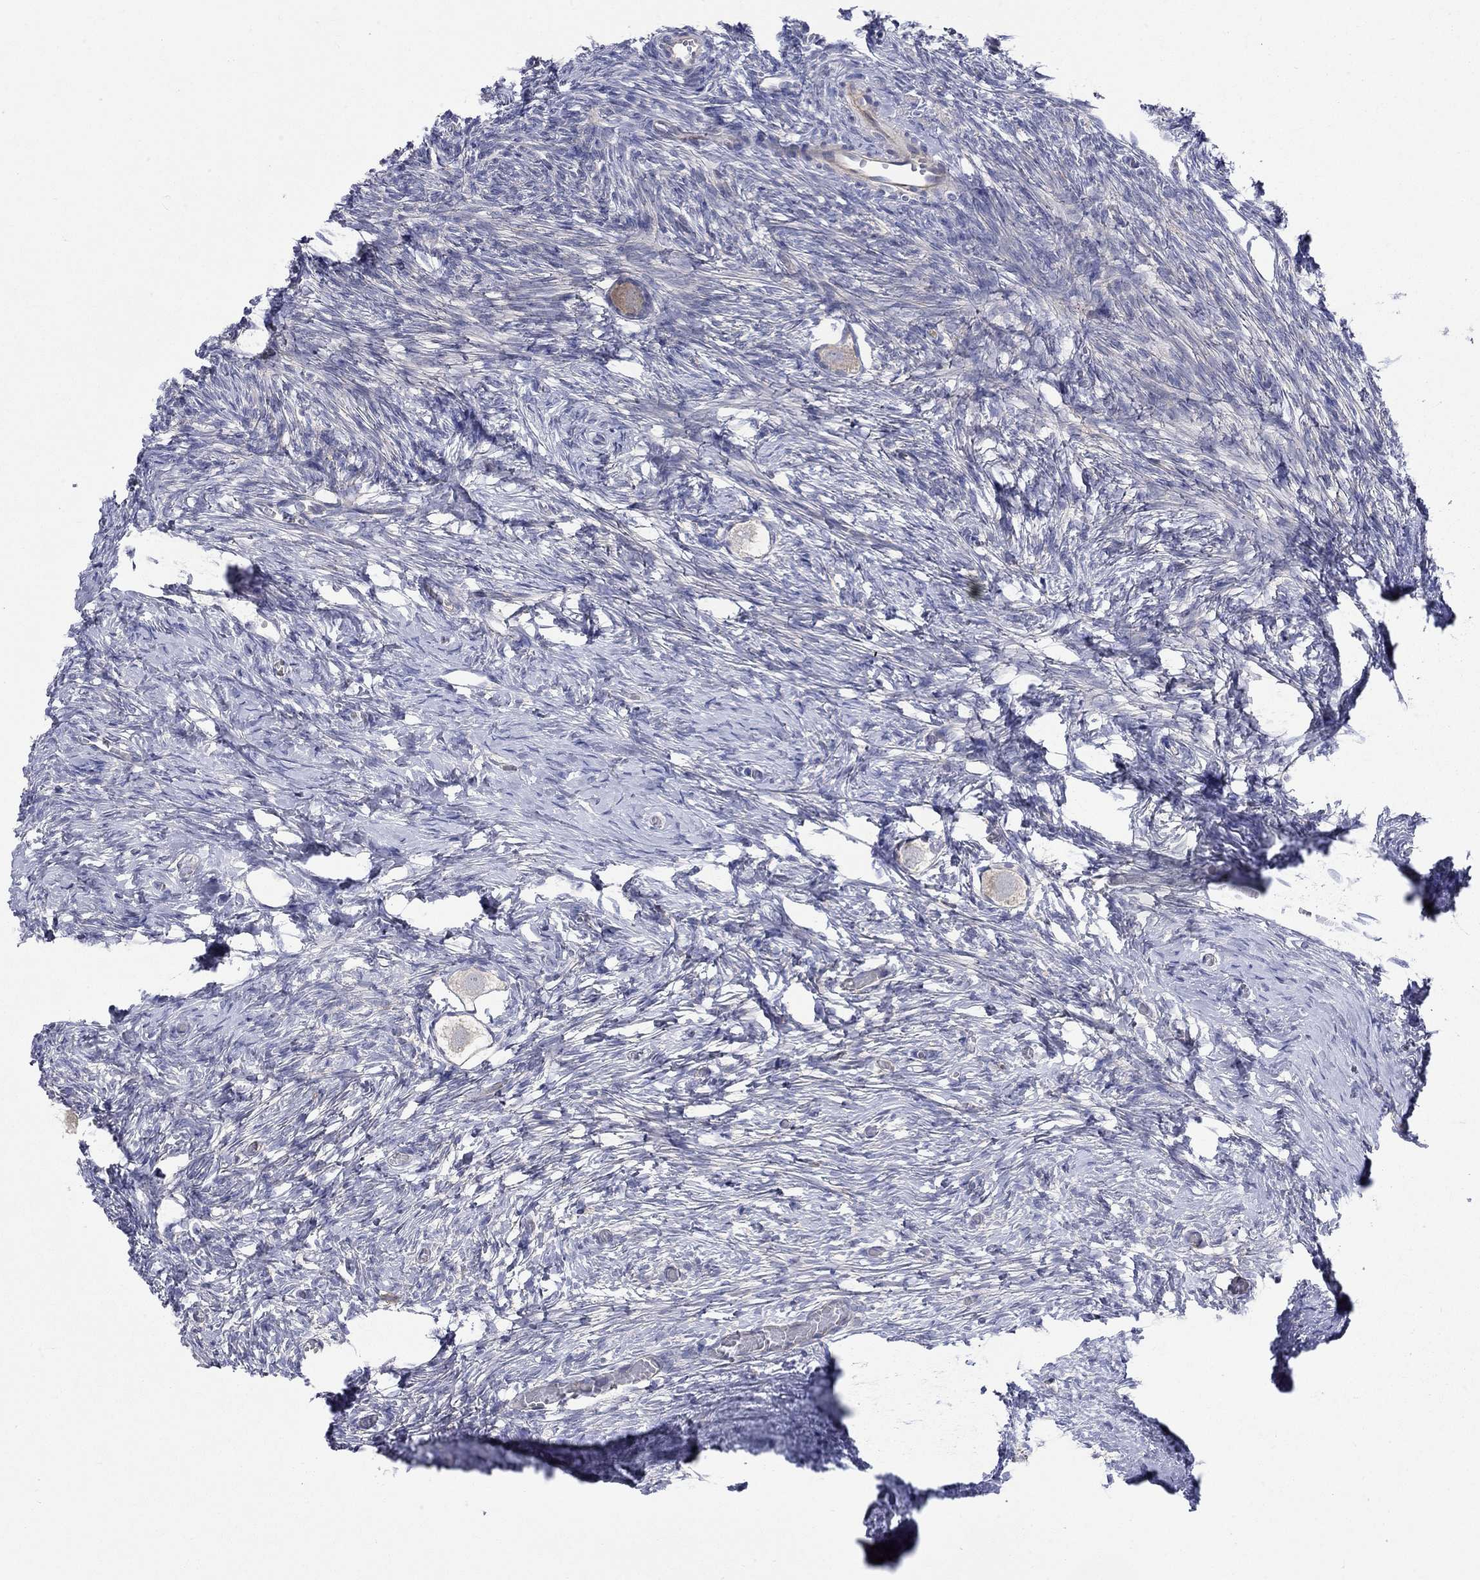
{"staining": {"intensity": "moderate", "quantity": "<25%", "location": "cytoplasmic/membranous"}, "tissue": "ovary", "cell_type": "Follicle cells", "image_type": "normal", "snomed": [{"axis": "morphology", "description": "Normal tissue, NOS"}, {"axis": "topography", "description": "Ovary"}], "caption": "Immunohistochemical staining of benign human ovary exhibits <25% levels of moderate cytoplasmic/membranous protein positivity in approximately <25% of follicle cells.", "gene": "PCDHGA10", "patient": {"sex": "female", "age": 27}}